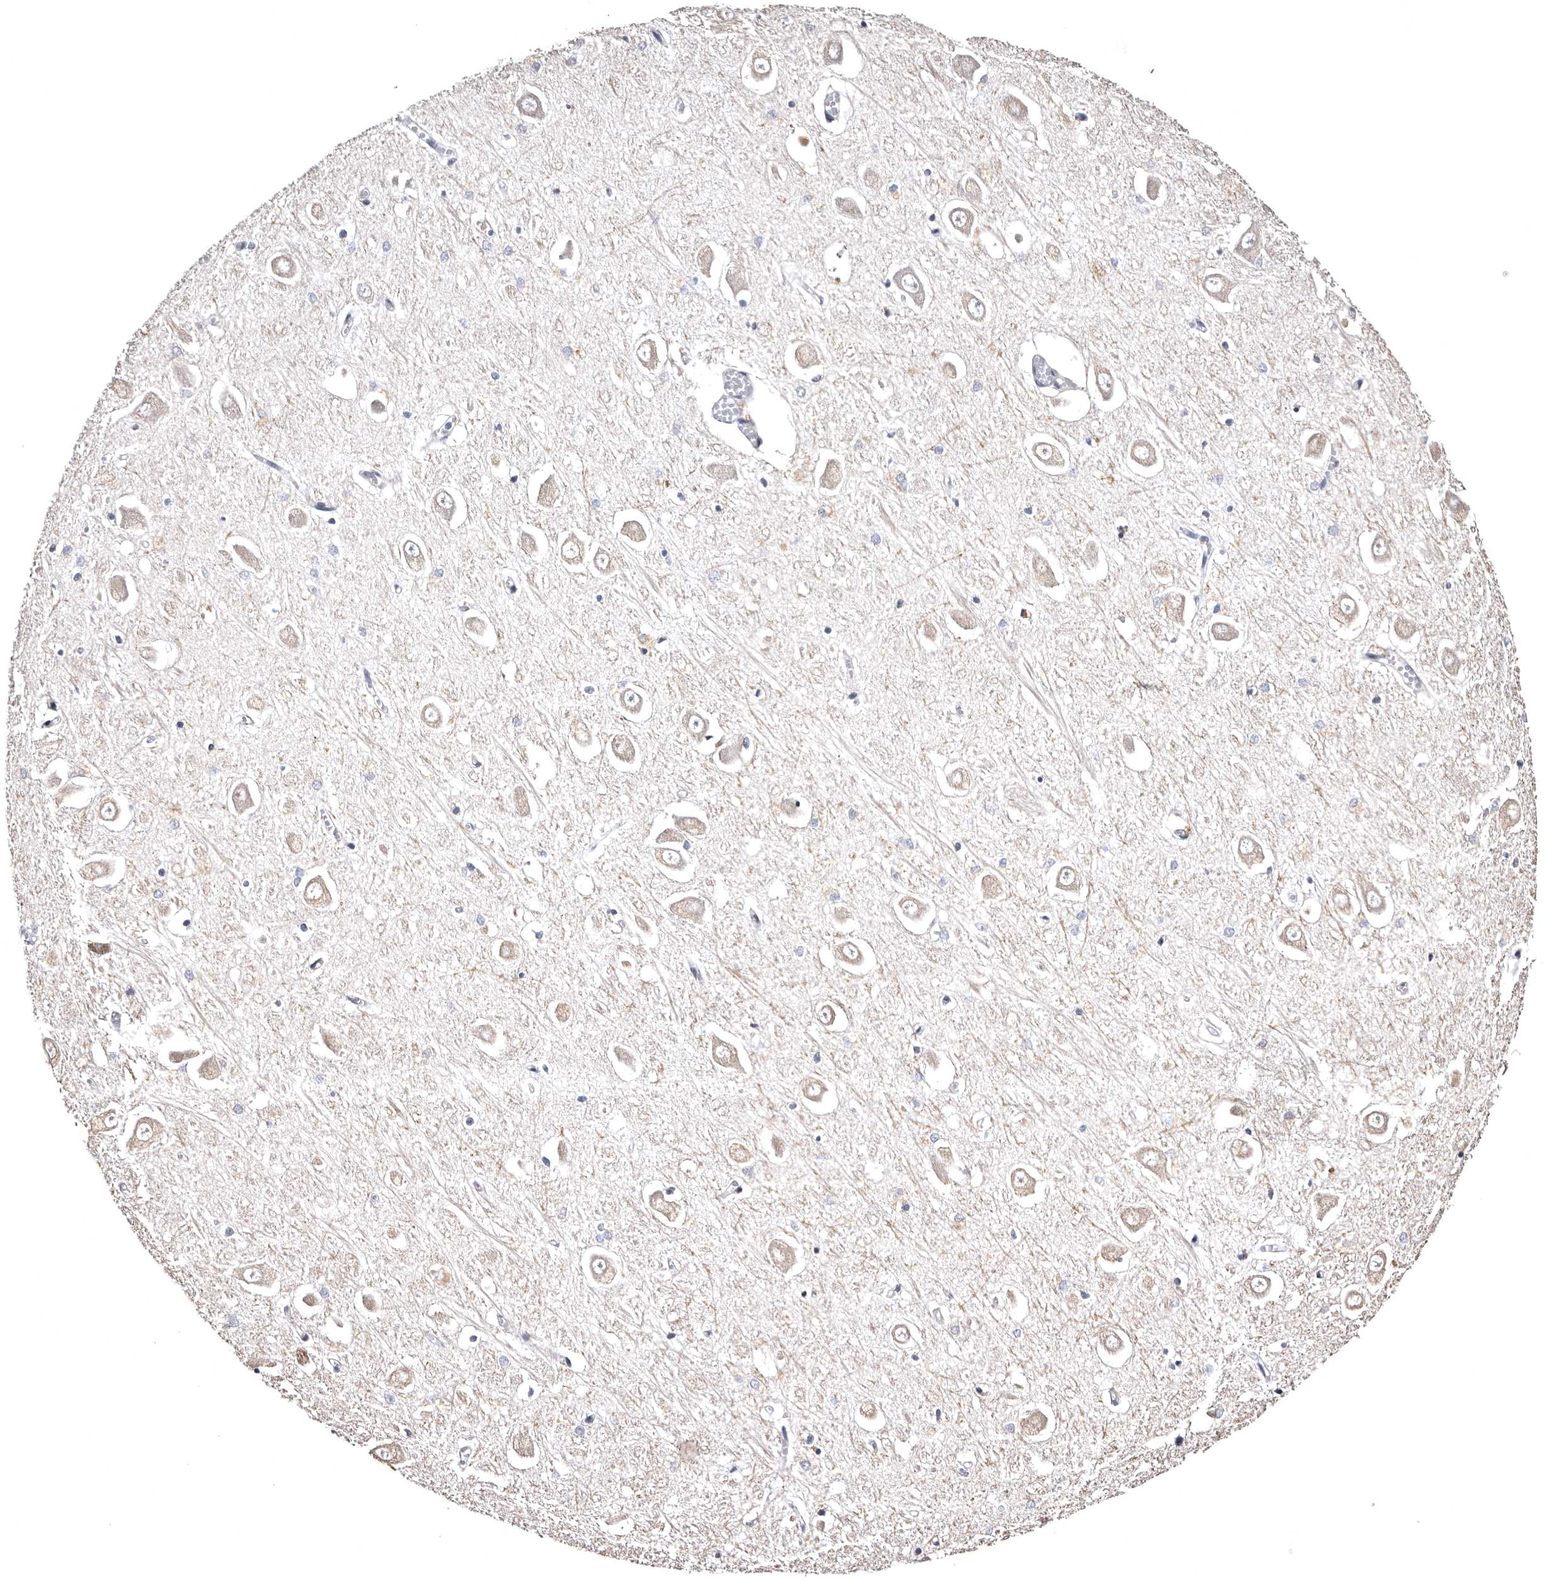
{"staining": {"intensity": "negative", "quantity": "none", "location": "none"}, "tissue": "hippocampus", "cell_type": "Glial cells", "image_type": "normal", "snomed": [{"axis": "morphology", "description": "Normal tissue, NOS"}, {"axis": "topography", "description": "Hippocampus"}], "caption": "An immunohistochemistry (IHC) photomicrograph of normal hippocampus is shown. There is no staining in glial cells of hippocampus.", "gene": "FAM91A1", "patient": {"sex": "male", "age": 70}}